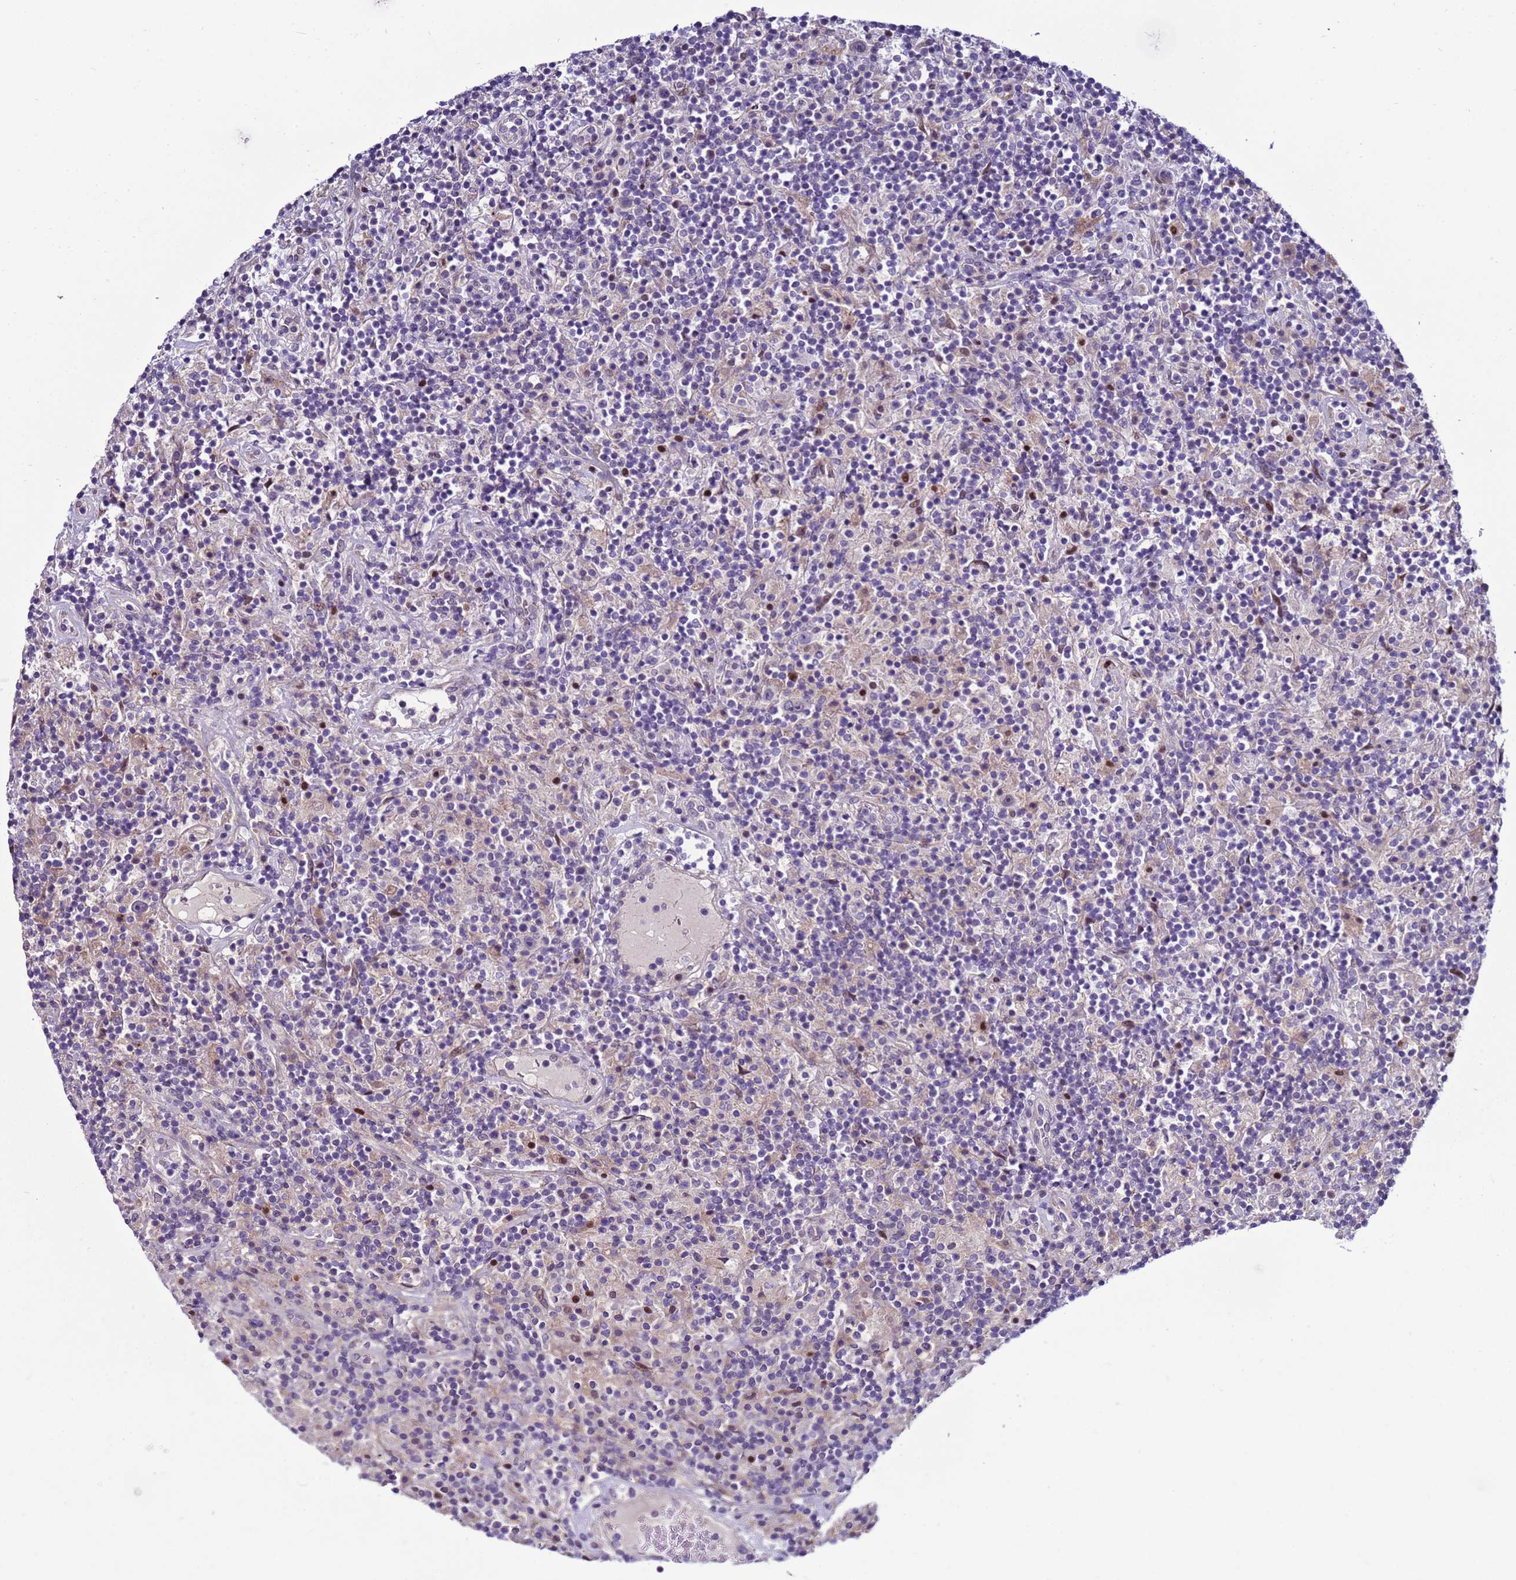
{"staining": {"intensity": "negative", "quantity": "none", "location": "none"}, "tissue": "lymphoma", "cell_type": "Tumor cells", "image_type": "cancer", "snomed": [{"axis": "morphology", "description": "Hodgkin's disease, NOS"}, {"axis": "topography", "description": "Lymph node"}], "caption": "Immunohistochemistry micrograph of neoplastic tissue: lymphoma stained with DAB demonstrates no significant protein expression in tumor cells.", "gene": "NAT2", "patient": {"sex": "male", "age": 70}}